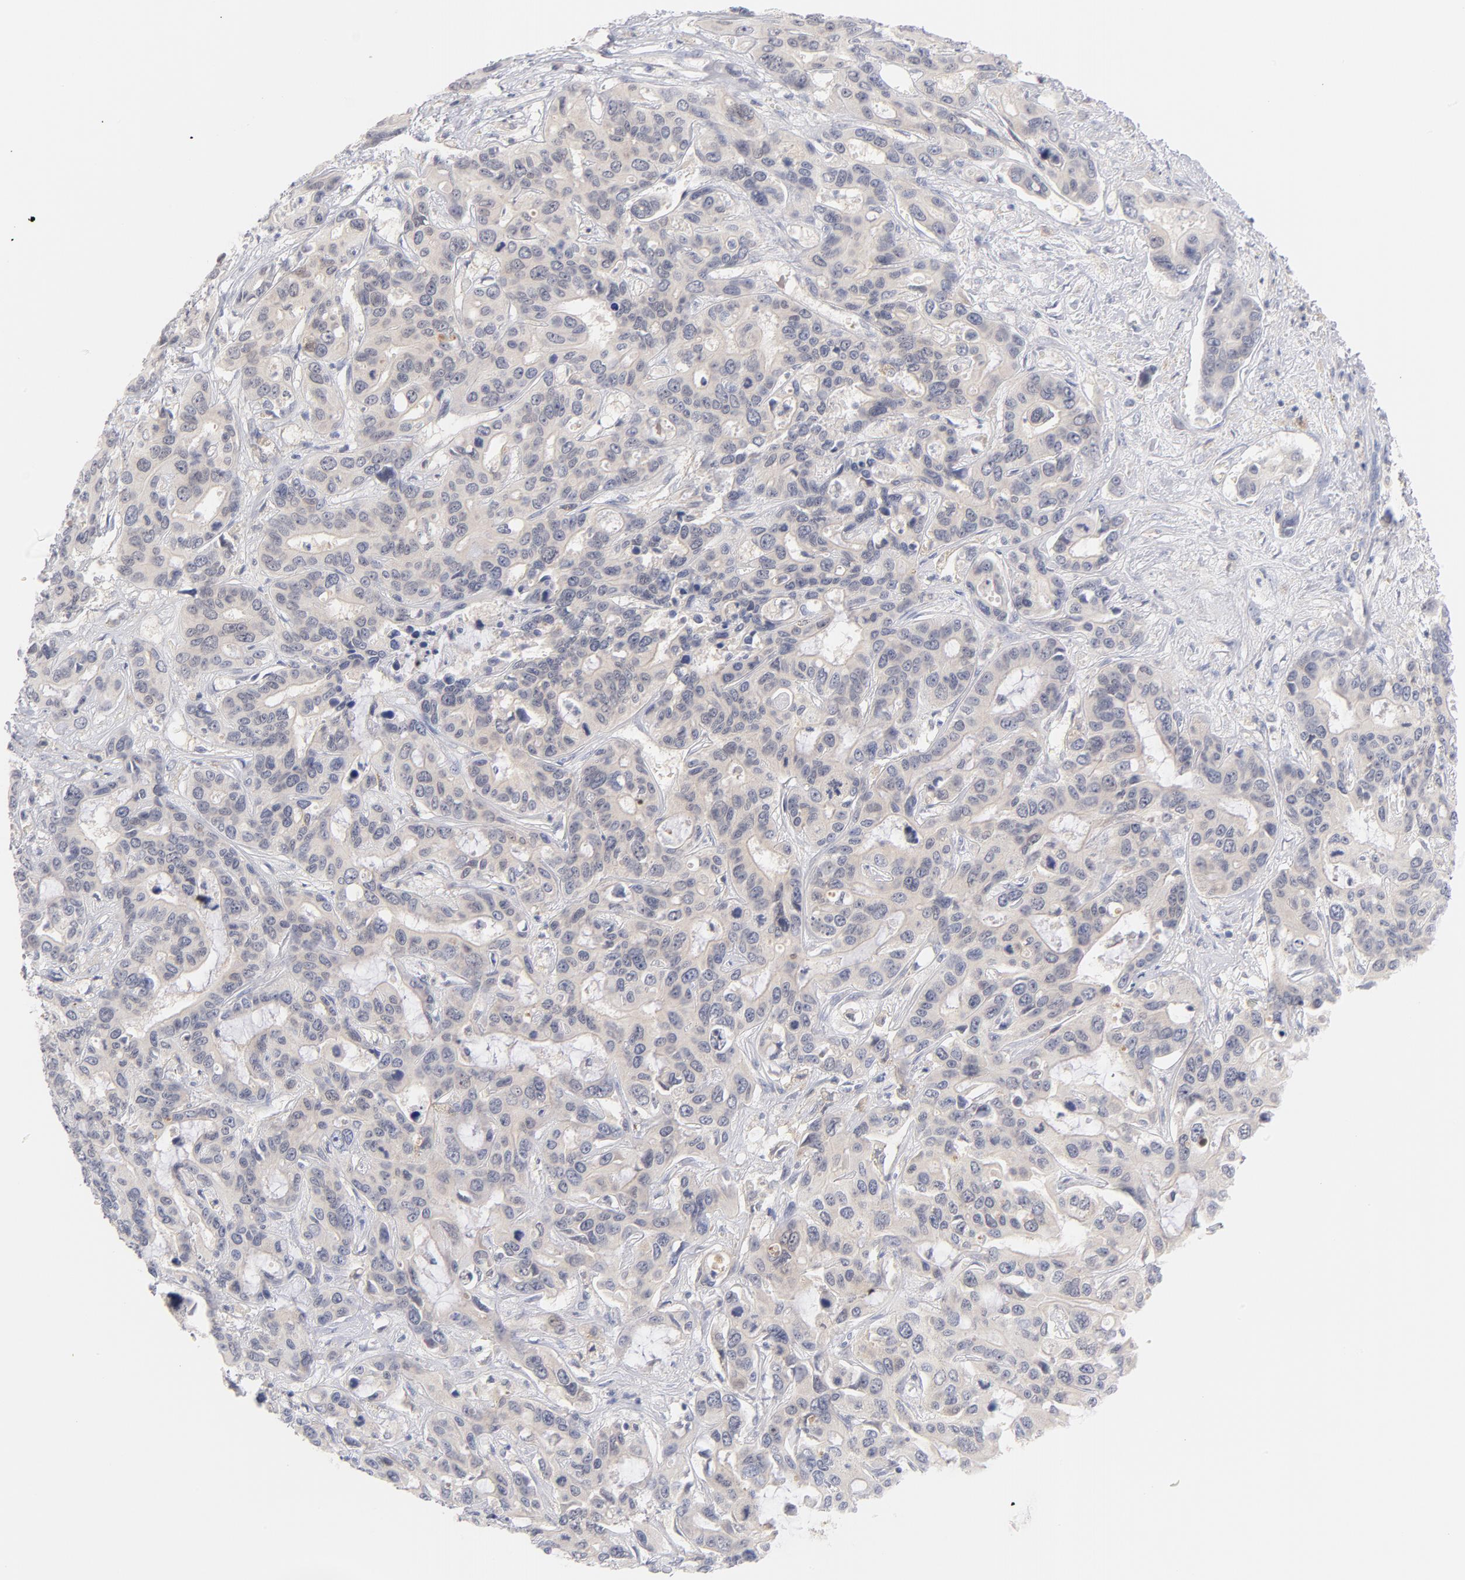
{"staining": {"intensity": "weak", "quantity": "25%-75%", "location": "cytoplasmic/membranous"}, "tissue": "liver cancer", "cell_type": "Tumor cells", "image_type": "cancer", "snomed": [{"axis": "morphology", "description": "Cholangiocarcinoma"}, {"axis": "topography", "description": "Liver"}], "caption": "Liver cancer (cholangiocarcinoma) tissue shows weak cytoplasmic/membranous expression in about 25%-75% of tumor cells", "gene": "CASP6", "patient": {"sex": "female", "age": 65}}